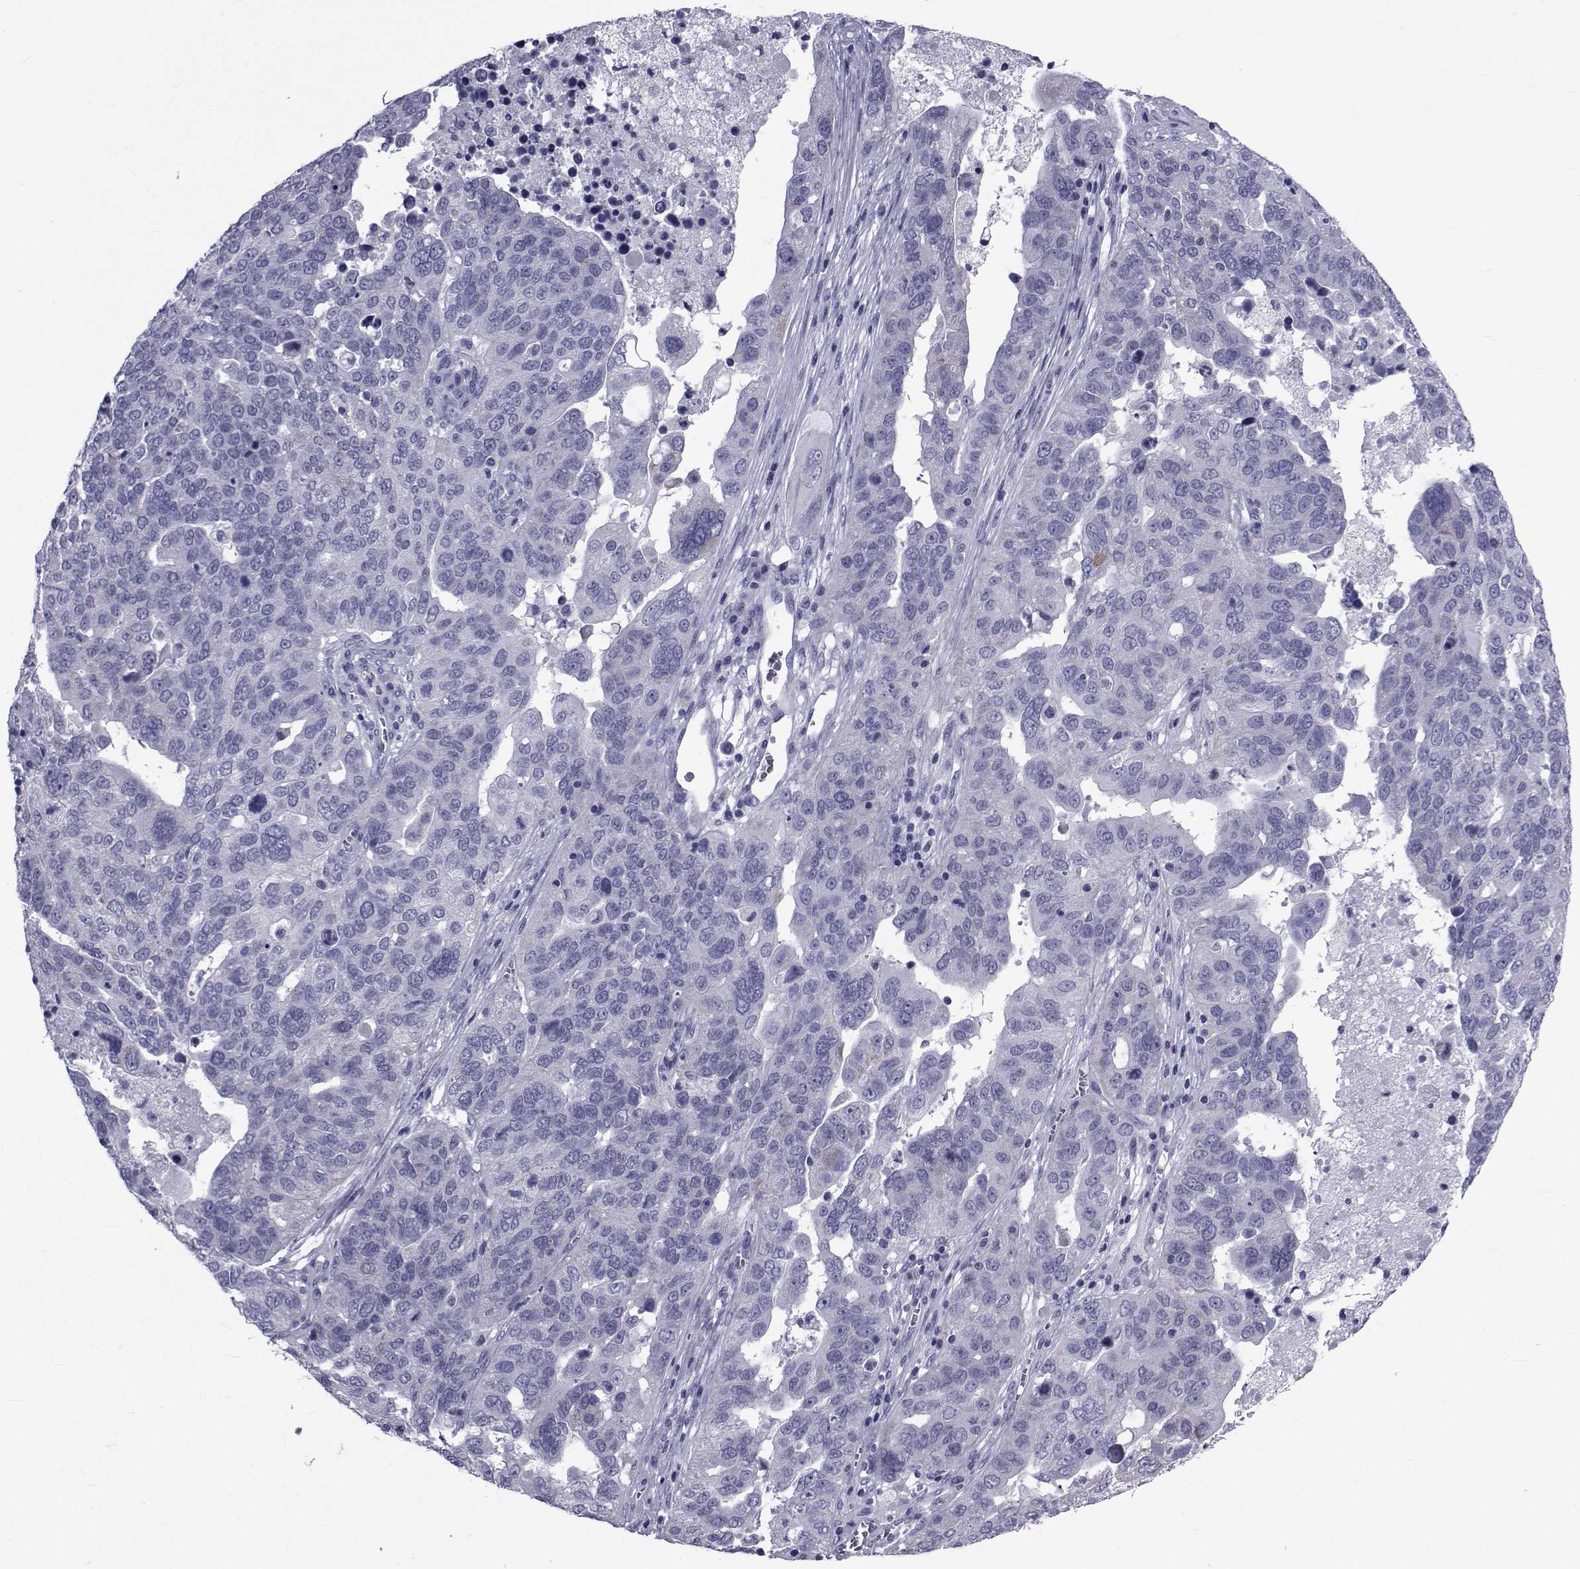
{"staining": {"intensity": "negative", "quantity": "none", "location": "none"}, "tissue": "ovarian cancer", "cell_type": "Tumor cells", "image_type": "cancer", "snomed": [{"axis": "morphology", "description": "Carcinoma, endometroid"}, {"axis": "topography", "description": "Soft tissue"}, {"axis": "topography", "description": "Ovary"}], "caption": "Micrograph shows no significant protein expression in tumor cells of endometroid carcinoma (ovarian).", "gene": "GKAP1", "patient": {"sex": "female", "age": 52}}